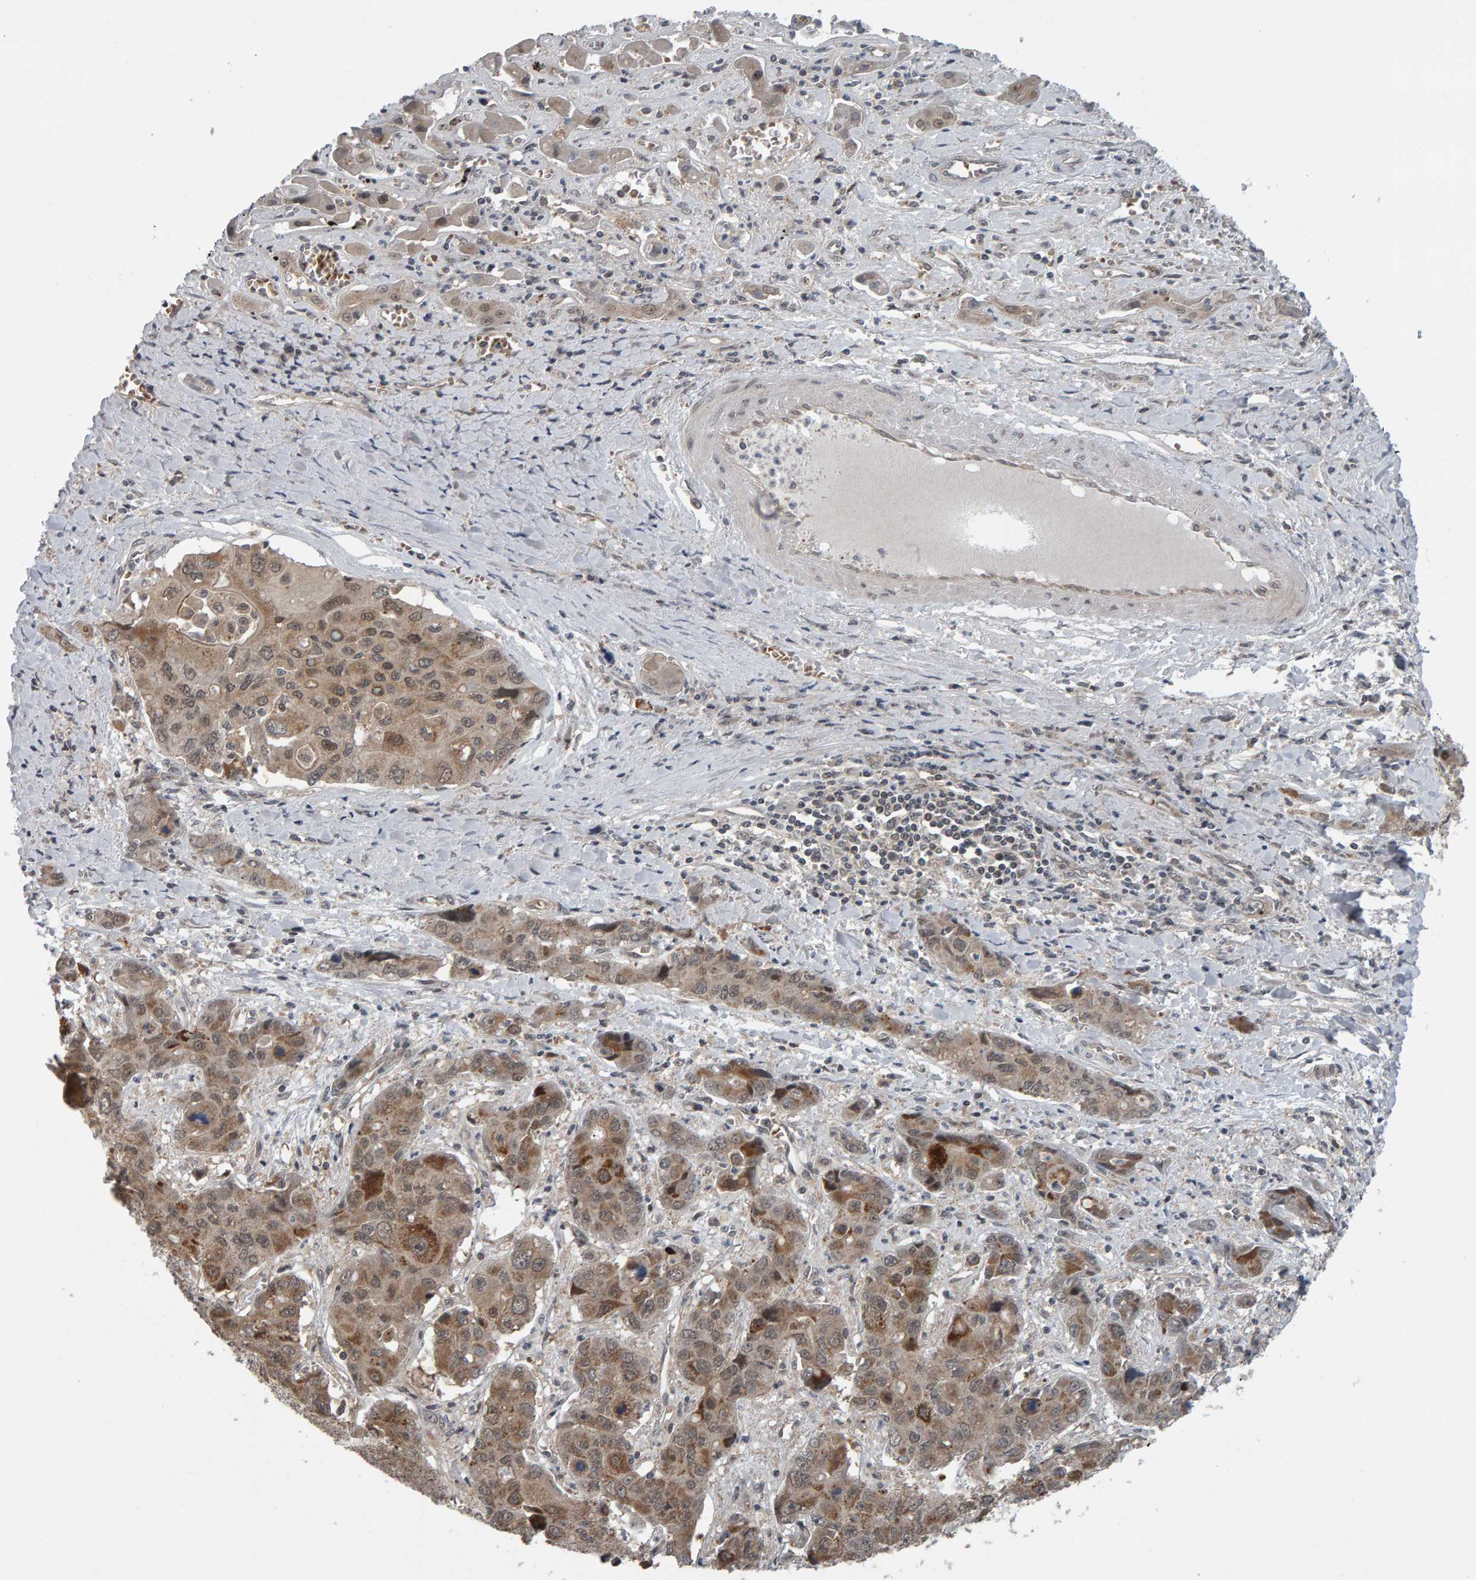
{"staining": {"intensity": "weak", "quantity": "25%-75%", "location": "cytoplasmic/membranous"}, "tissue": "liver cancer", "cell_type": "Tumor cells", "image_type": "cancer", "snomed": [{"axis": "morphology", "description": "Cholangiocarcinoma"}, {"axis": "topography", "description": "Liver"}], "caption": "Immunohistochemical staining of human liver cholangiocarcinoma exhibits weak cytoplasmic/membranous protein positivity in approximately 25%-75% of tumor cells.", "gene": "COASY", "patient": {"sex": "male", "age": 67}}